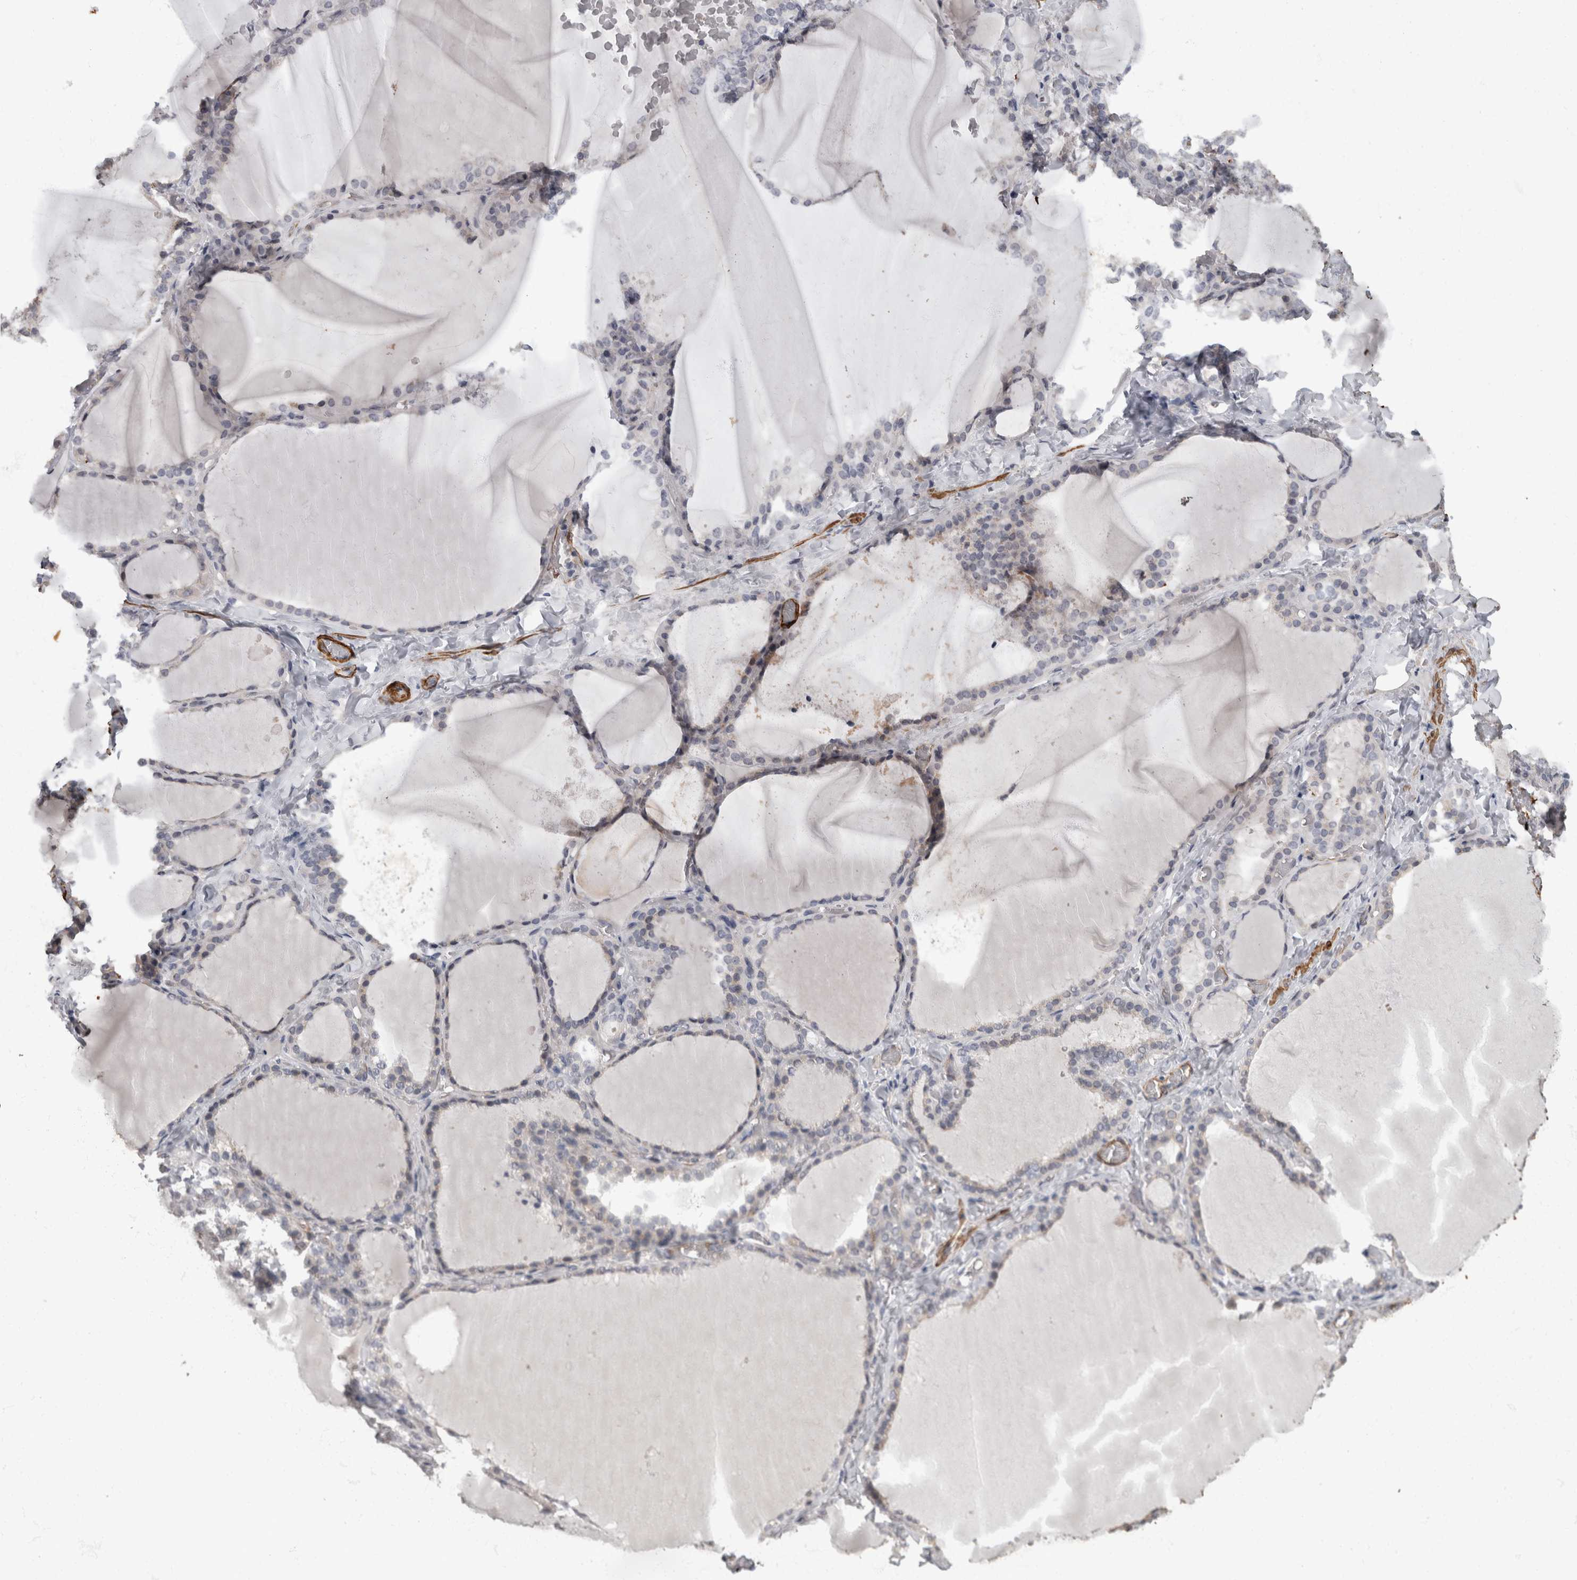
{"staining": {"intensity": "negative", "quantity": "none", "location": "none"}, "tissue": "thyroid gland", "cell_type": "Glandular cells", "image_type": "normal", "snomed": [{"axis": "morphology", "description": "Normal tissue, NOS"}, {"axis": "topography", "description": "Thyroid gland"}], "caption": "IHC histopathology image of benign human thyroid gland stained for a protein (brown), which exhibits no positivity in glandular cells.", "gene": "MASTL", "patient": {"sex": "female", "age": 22}}